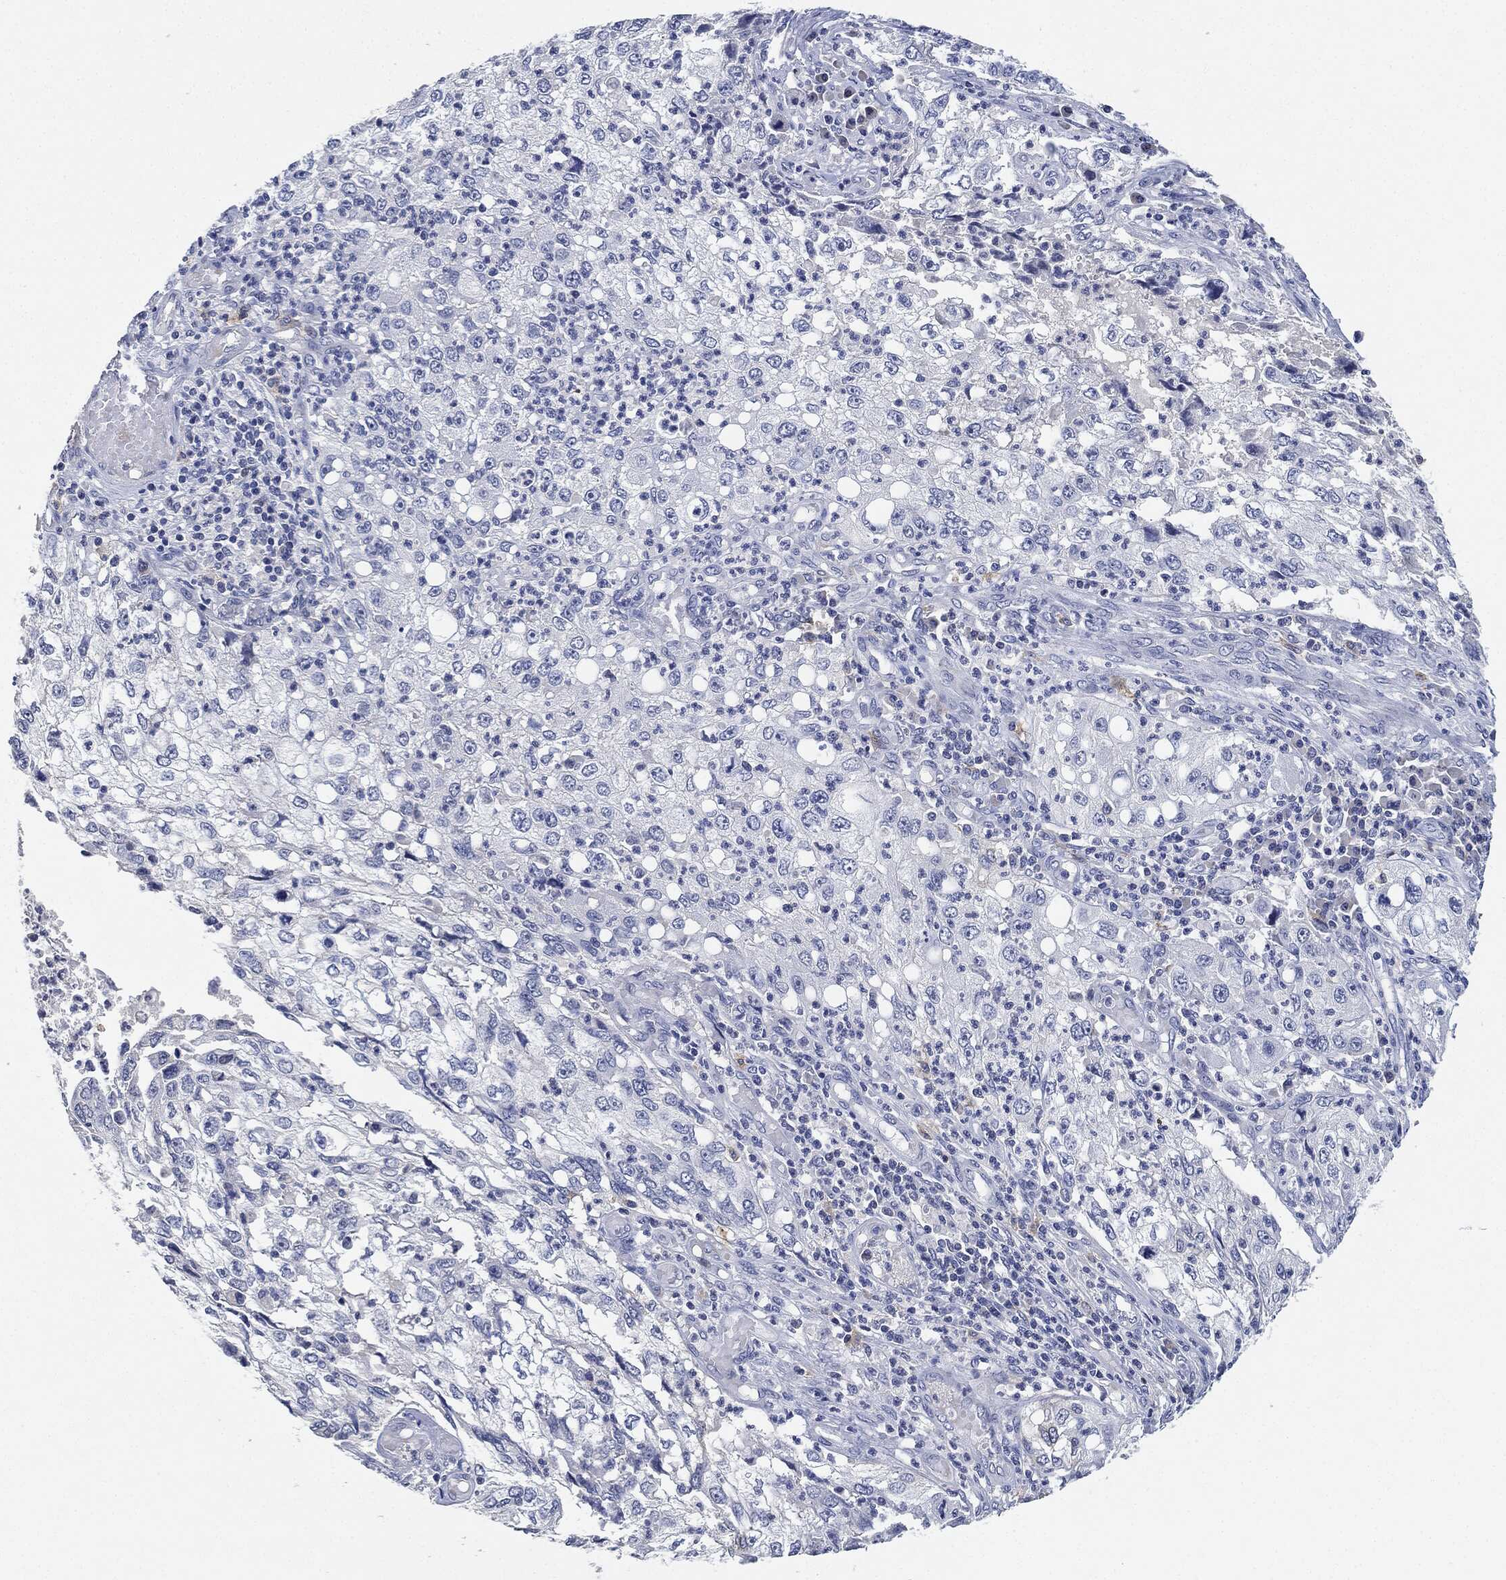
{"staining": {"intensity": "negative", "quantity": "none", "location": "none"}, "tissue": "cervical cancer", "cell_type": "Tumor cells", "image_type": "cancer", "snomed": [{"axis": "morphology", "description": "Squamous cell carcinoma, NOS"}, {"axis": "topography", "description": "Cervix"}], "caption": "Immunohistochemistry image of human squamous cell carcinoma (cervical) stained for a protein (brown), which reveals no positivity in tumor cells. (Stains: DAB (3,3'-diaminobenzidine) immunohistochemistry with hematoxylin counter stain, Microscopy: brightfield microscopy at high magnification).", "gene": "NTRK1", "patient": {"sex": "female", "age": 36}}